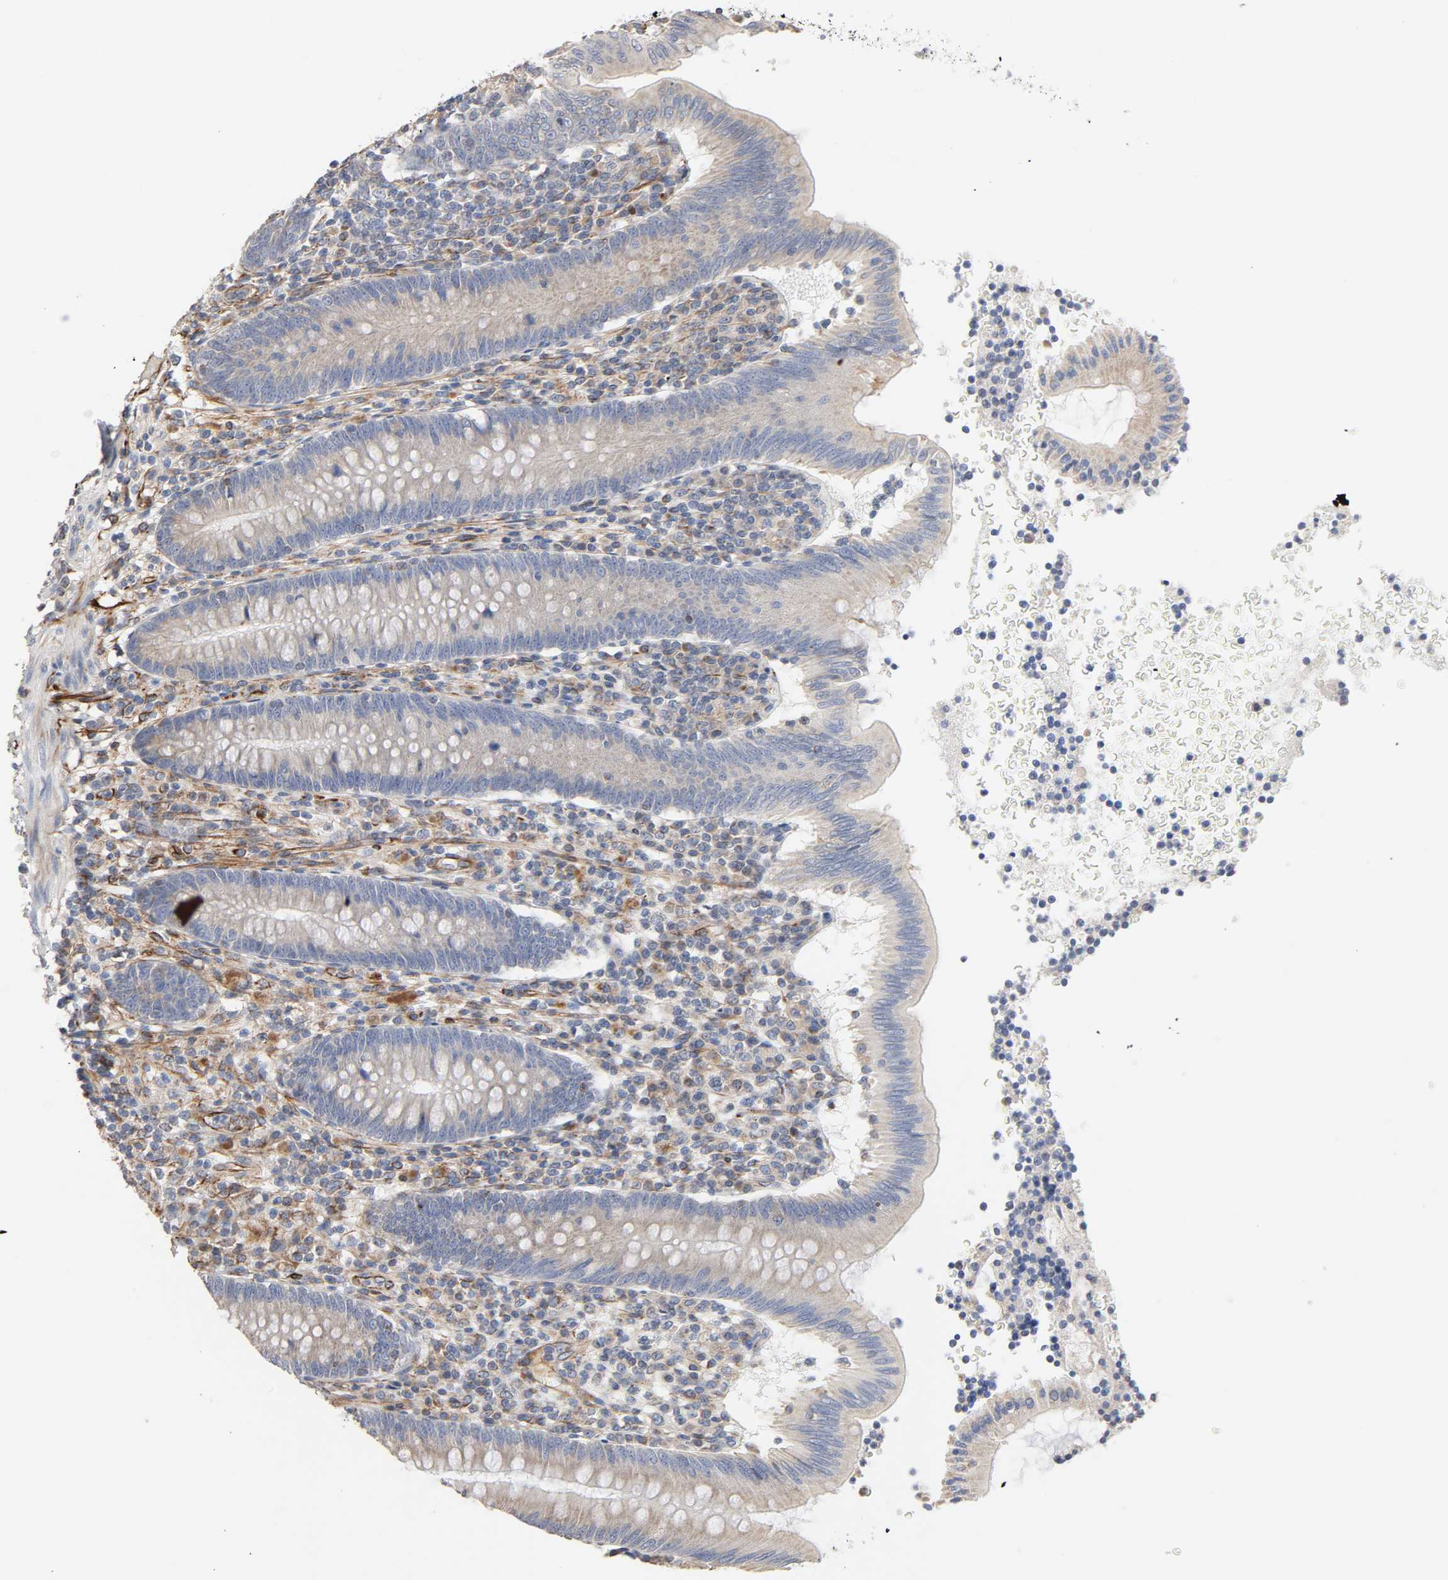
{"staining": {"intensity": "weak", "quantity": "<25%", "location": "cytoplasmic/membranous"}, "tissue": "appendix", "cell_type": "Glandular cells", "image_type": "normal", "snomed": [{"axis": "morphology", "description": "Normal tissue, NOS"}, {"axis": "morphology", "description": "Inflammation, NOS"}, {"axis": "topography", "description": "Appendix"}], "caption": "The immunohistochemistry image has no significant expression in glandular cells of appendix.", "gene": "FAM118A", "patient": {"sex": "male", "age": 46}}